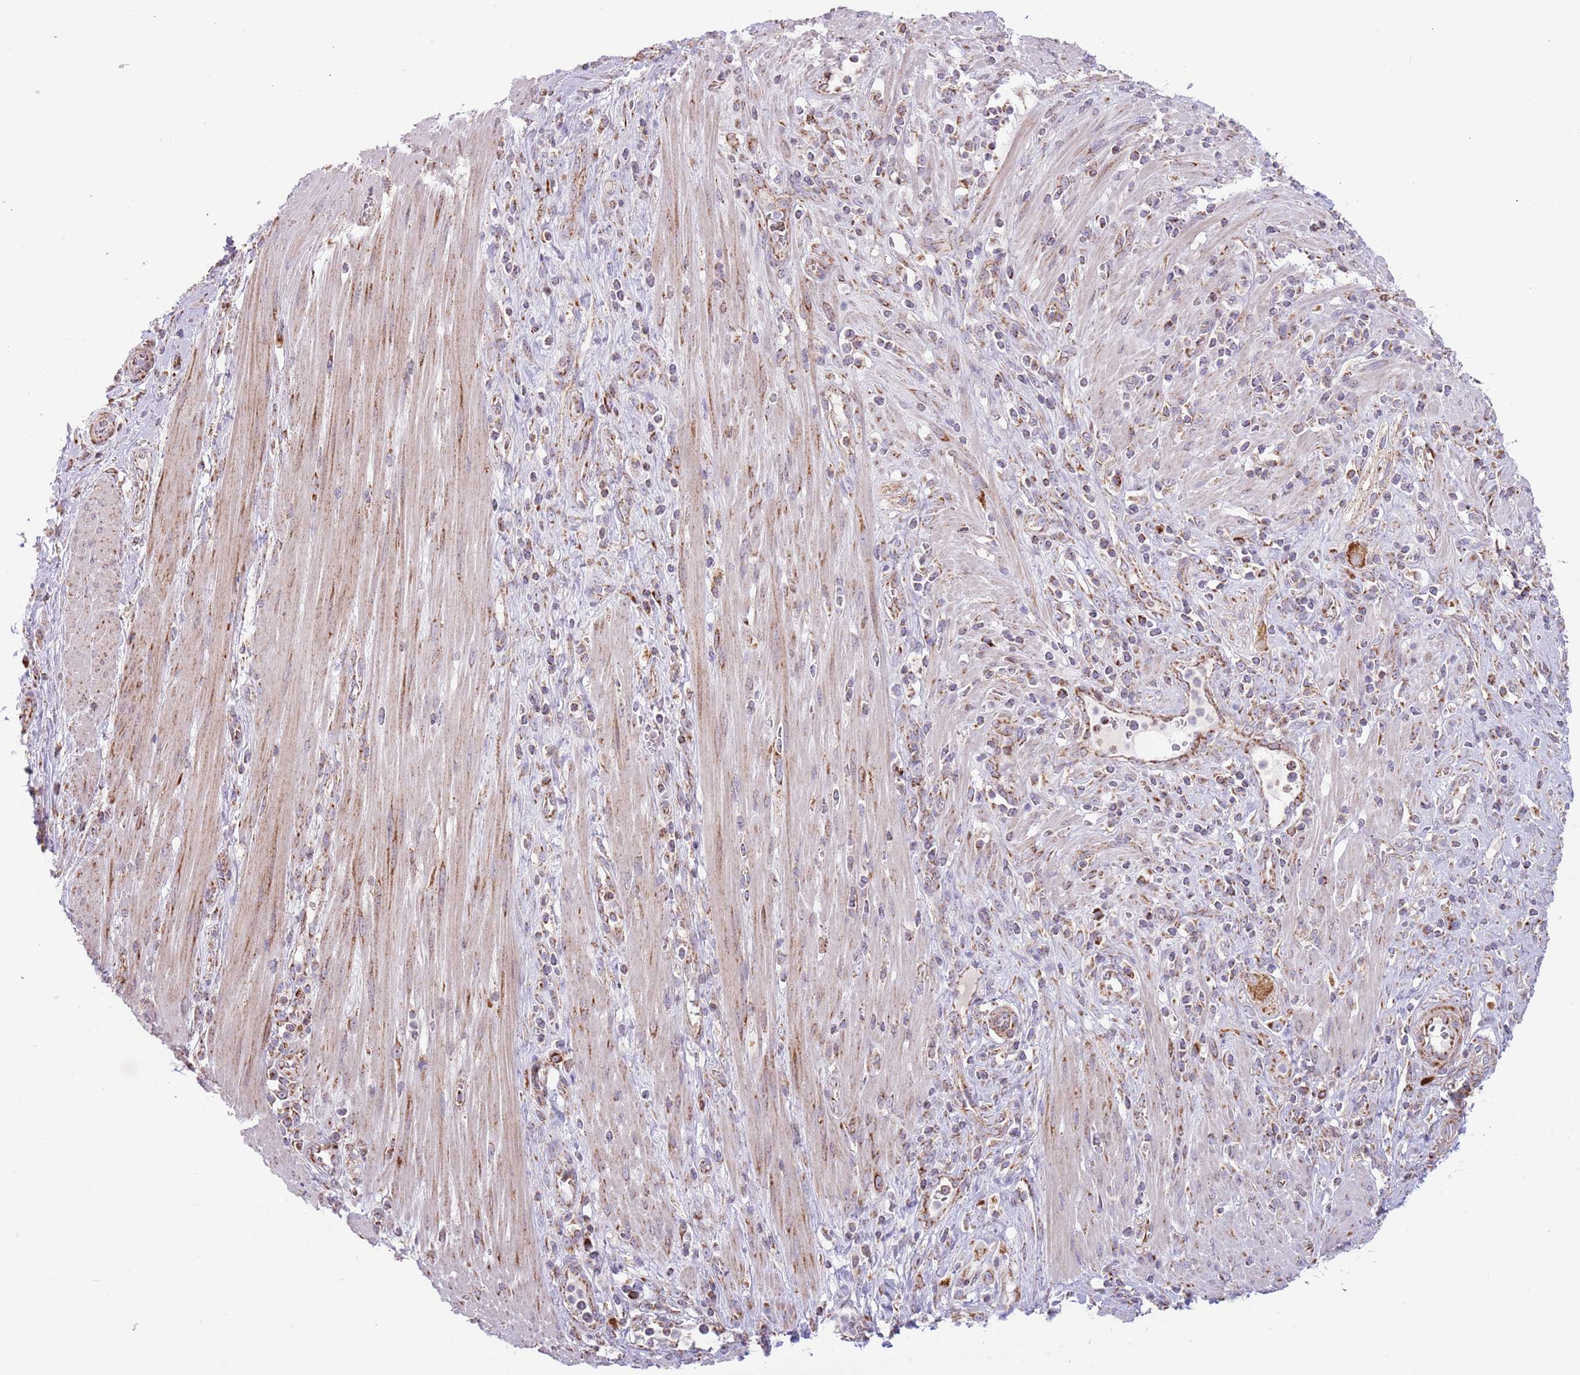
{"staining": {"intensity": "strong", "quantity": ">75%", "location": "cytoplasmic/membranous"}, "tissue": "pancreatic cancer", "cell_type": "Tumor cells", "image_type": "cancer", "snomed": [{"axis": "morphology", "description": "Adenocarcinoma, NOS"}, {"axis": "topography", "description": "Pancreas"}], "caption": "A histopathology image of pancreatic adenocarcinoma stained for a protein exhibits strong cytoplasmic/membranous brown staining in tumor cells.", "gene": "LHX6", "patient": {"sex": "male", "age": 72}}